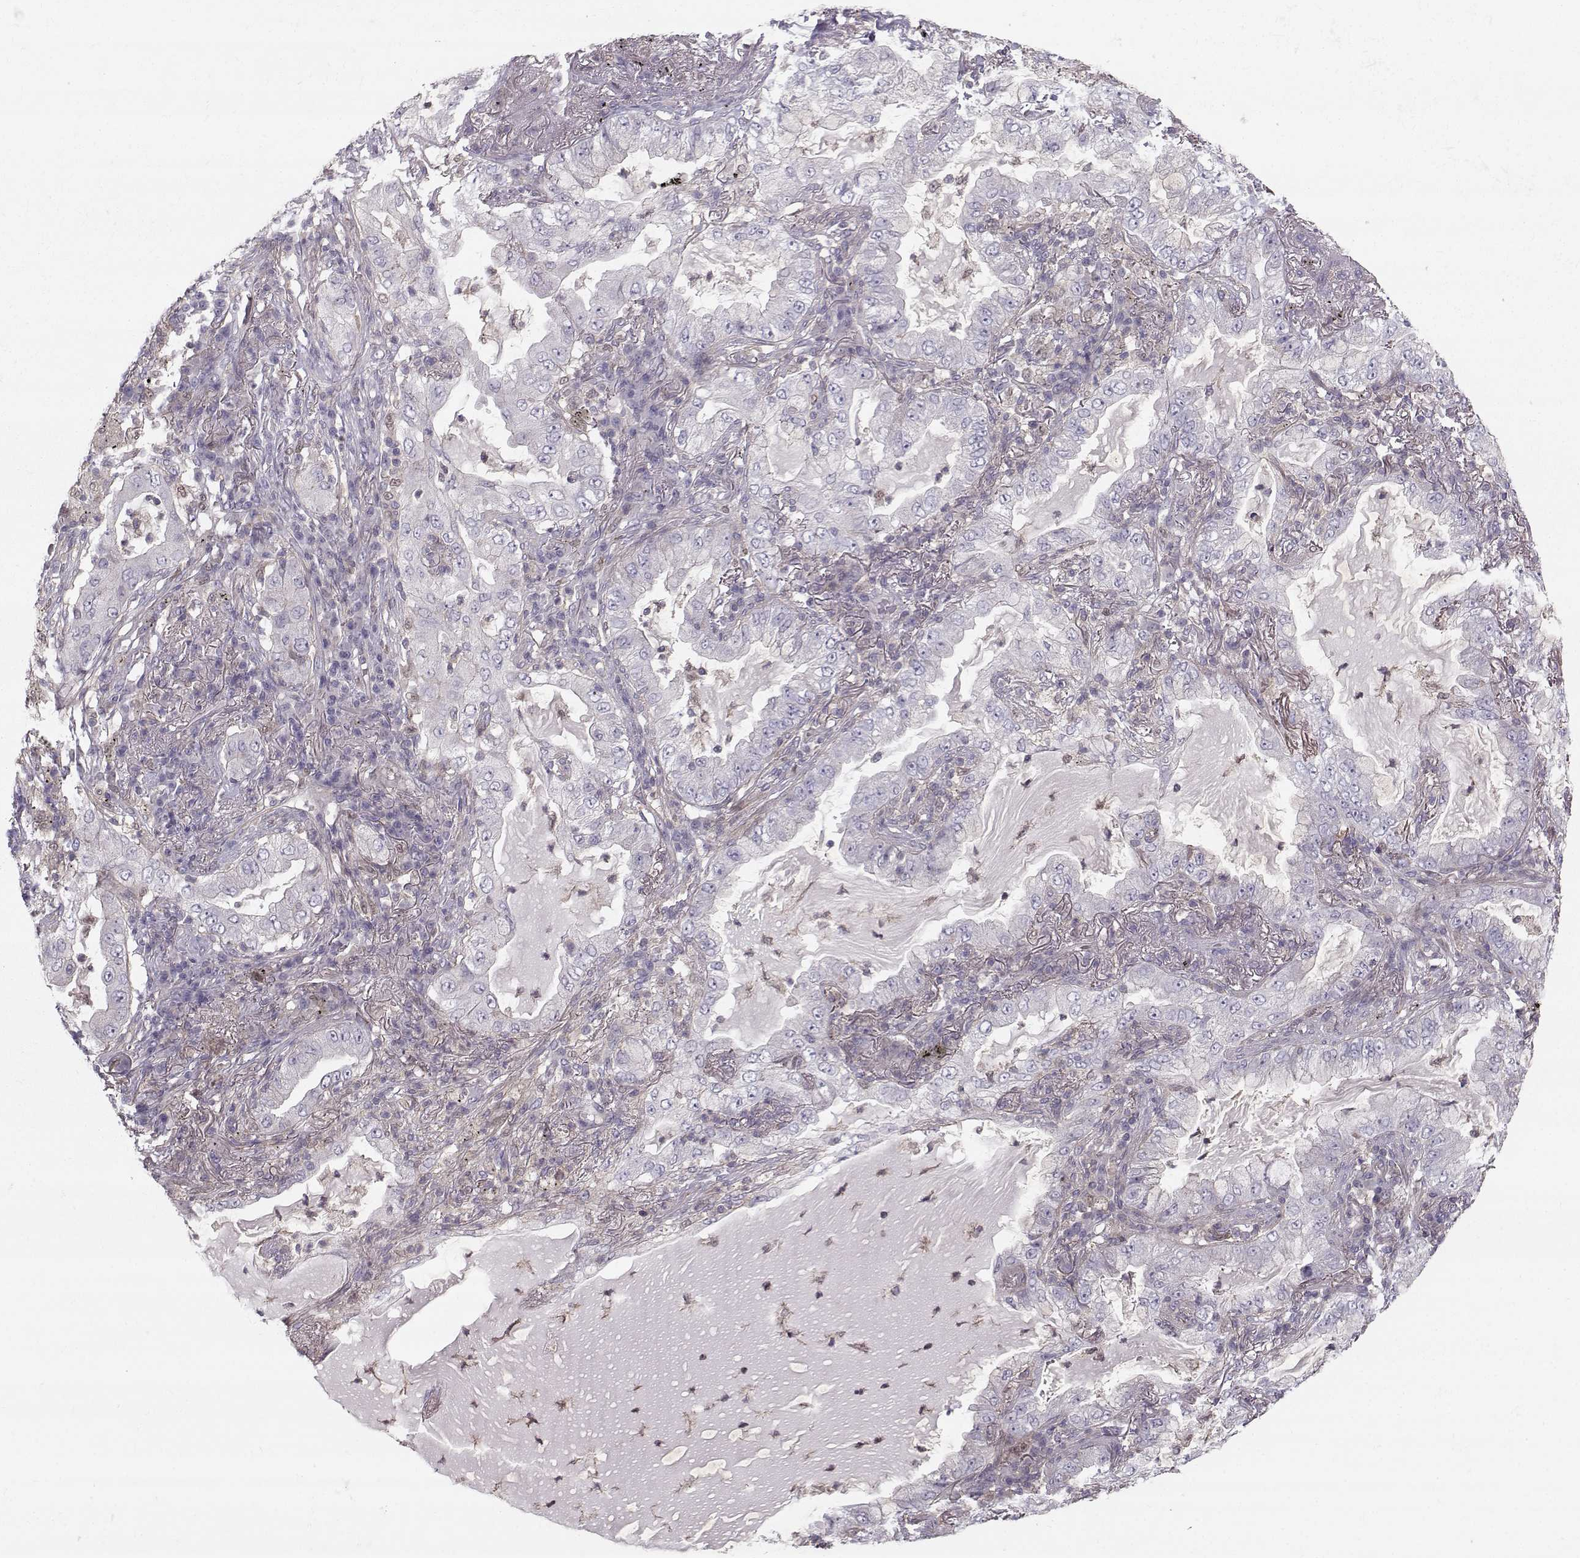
{"staining": {"intensity": "negative", "quantity": "none", "location": "none"}, "tissue": "lung cancer", "cell_type": "Tumor cells", "image_type": "cancer", "snomed": [{"axis": "morphology", "description": "Adenocarcinoma, NOS"}, {"axis": "topography", "description": "Lung"}], "caption": "High magnification brightfield microscopy of lung cancer stained with DAB (brown) and counterstained with hematoxylin (blue): tumor cells show no significant staining.", "gene": "ASB16", "patient": {"sex": "female", "age": 73}}